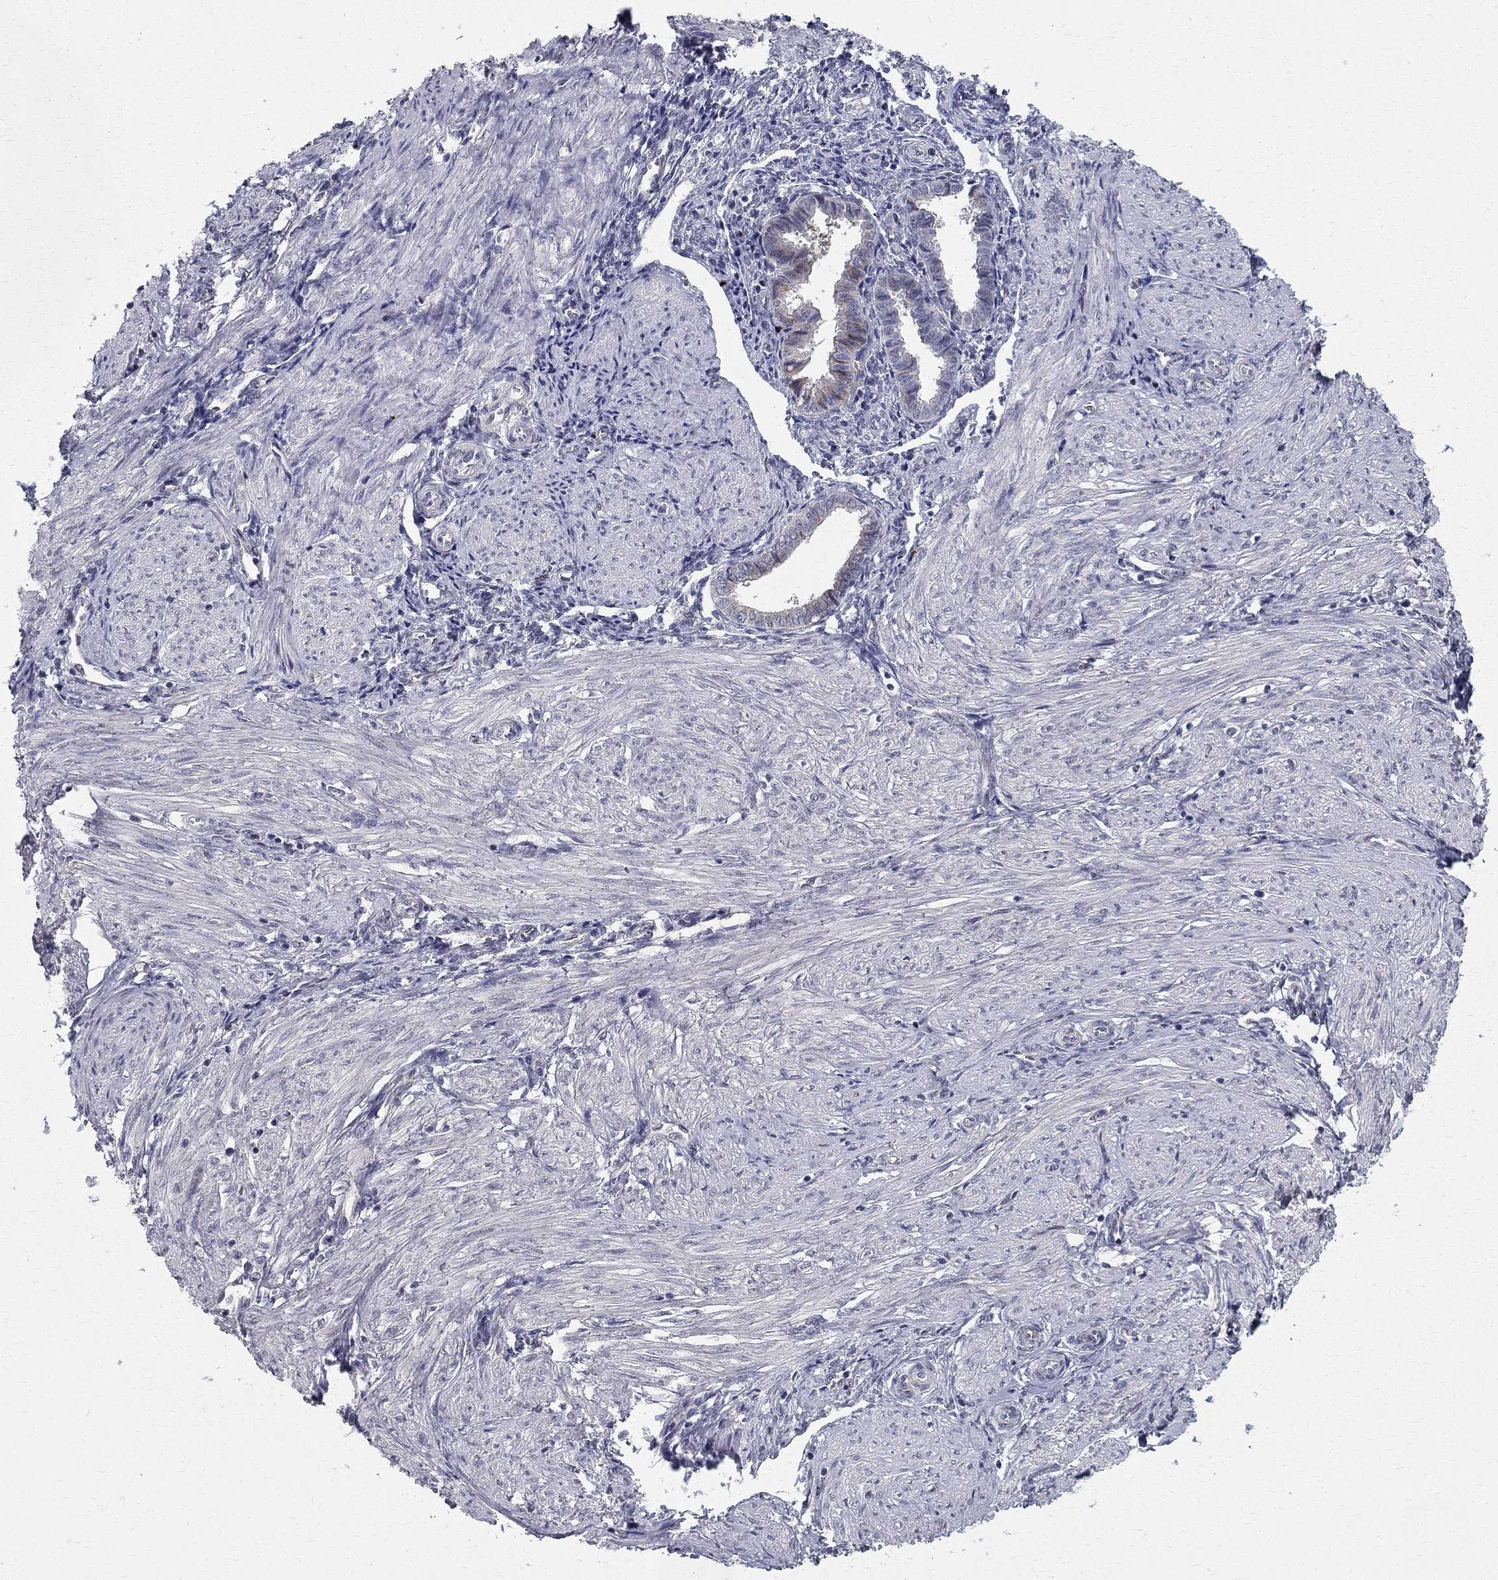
{"staining": {"intensity": "negative", "quantity": "none", "location": "none"}, "tissue": "endometrium", "cell_type": "Cells in endometrial stroma", "image_type": "normal", "snomed": [{"axis": "morphology", "description": "Normal tissue, NOS"}, {"axis": "topography", "description": "Endometrium"}], "caption": "Benign endometrium was stained to show a protein in brown. There is no significant expression in cells in endometrial stroma.", "gene": "CLIC6", "patient": {"sex": "female", "age": 37}}